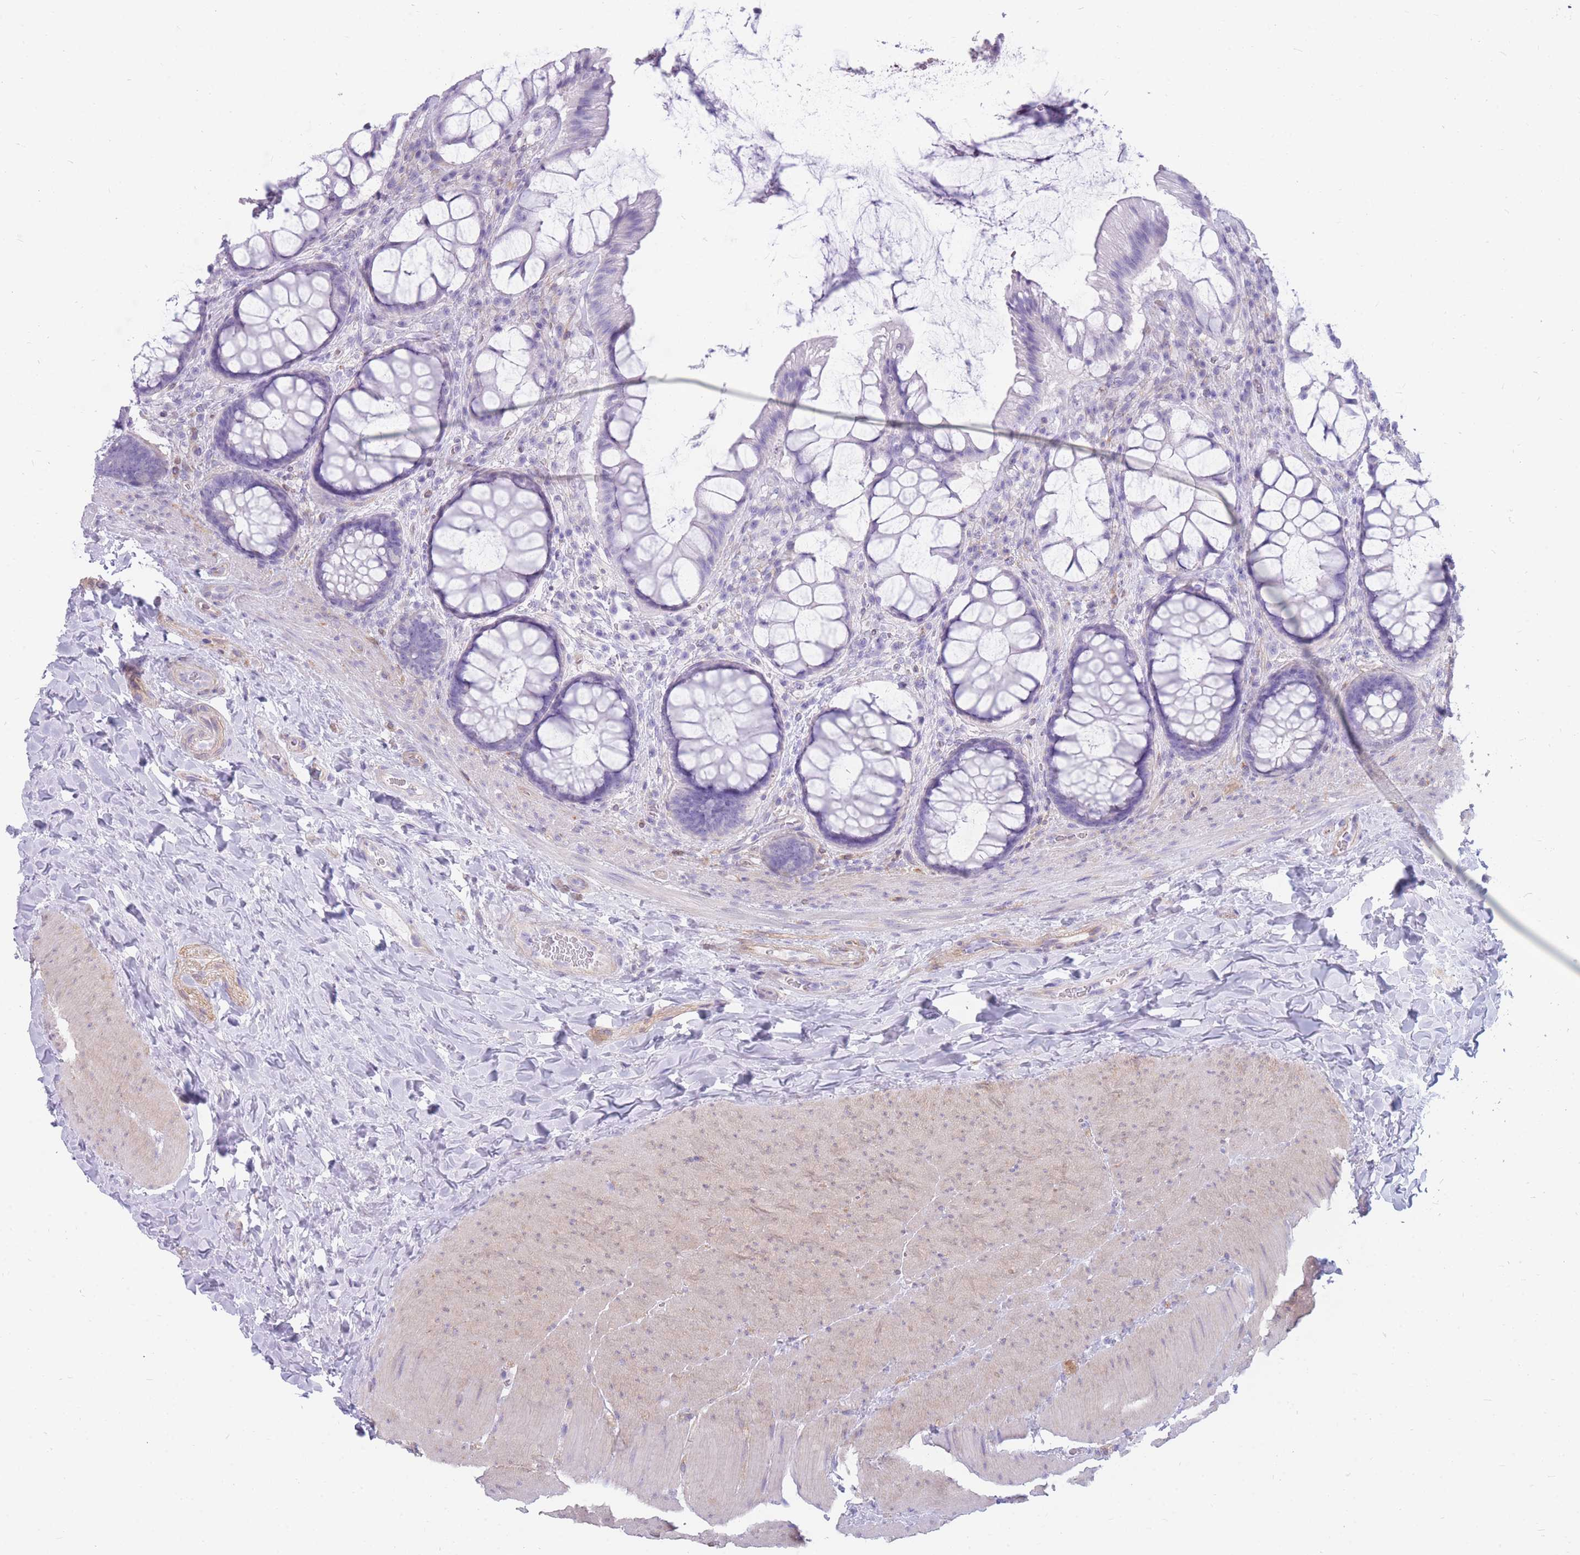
{"staining": {"intensity": "negative", "quantity": "none", "location": "none"}, "tissue": "rectum", "cell_type": "Glandular cells", "image_type": "normal", "snomed": [{"axis": "morphology", "description": "Normal tissue, NOS"}, {"axis": "topography", "description": "Rectum"}], "caption": "Immunohistochemical staining of unremarkable human rectum exhibits no significant positivity in glandular cells. (Brightfield microscopy of DAB IHC at high magnification).", "gene": "MTSS2", "patient": {"sex": "female", "age": 58}}